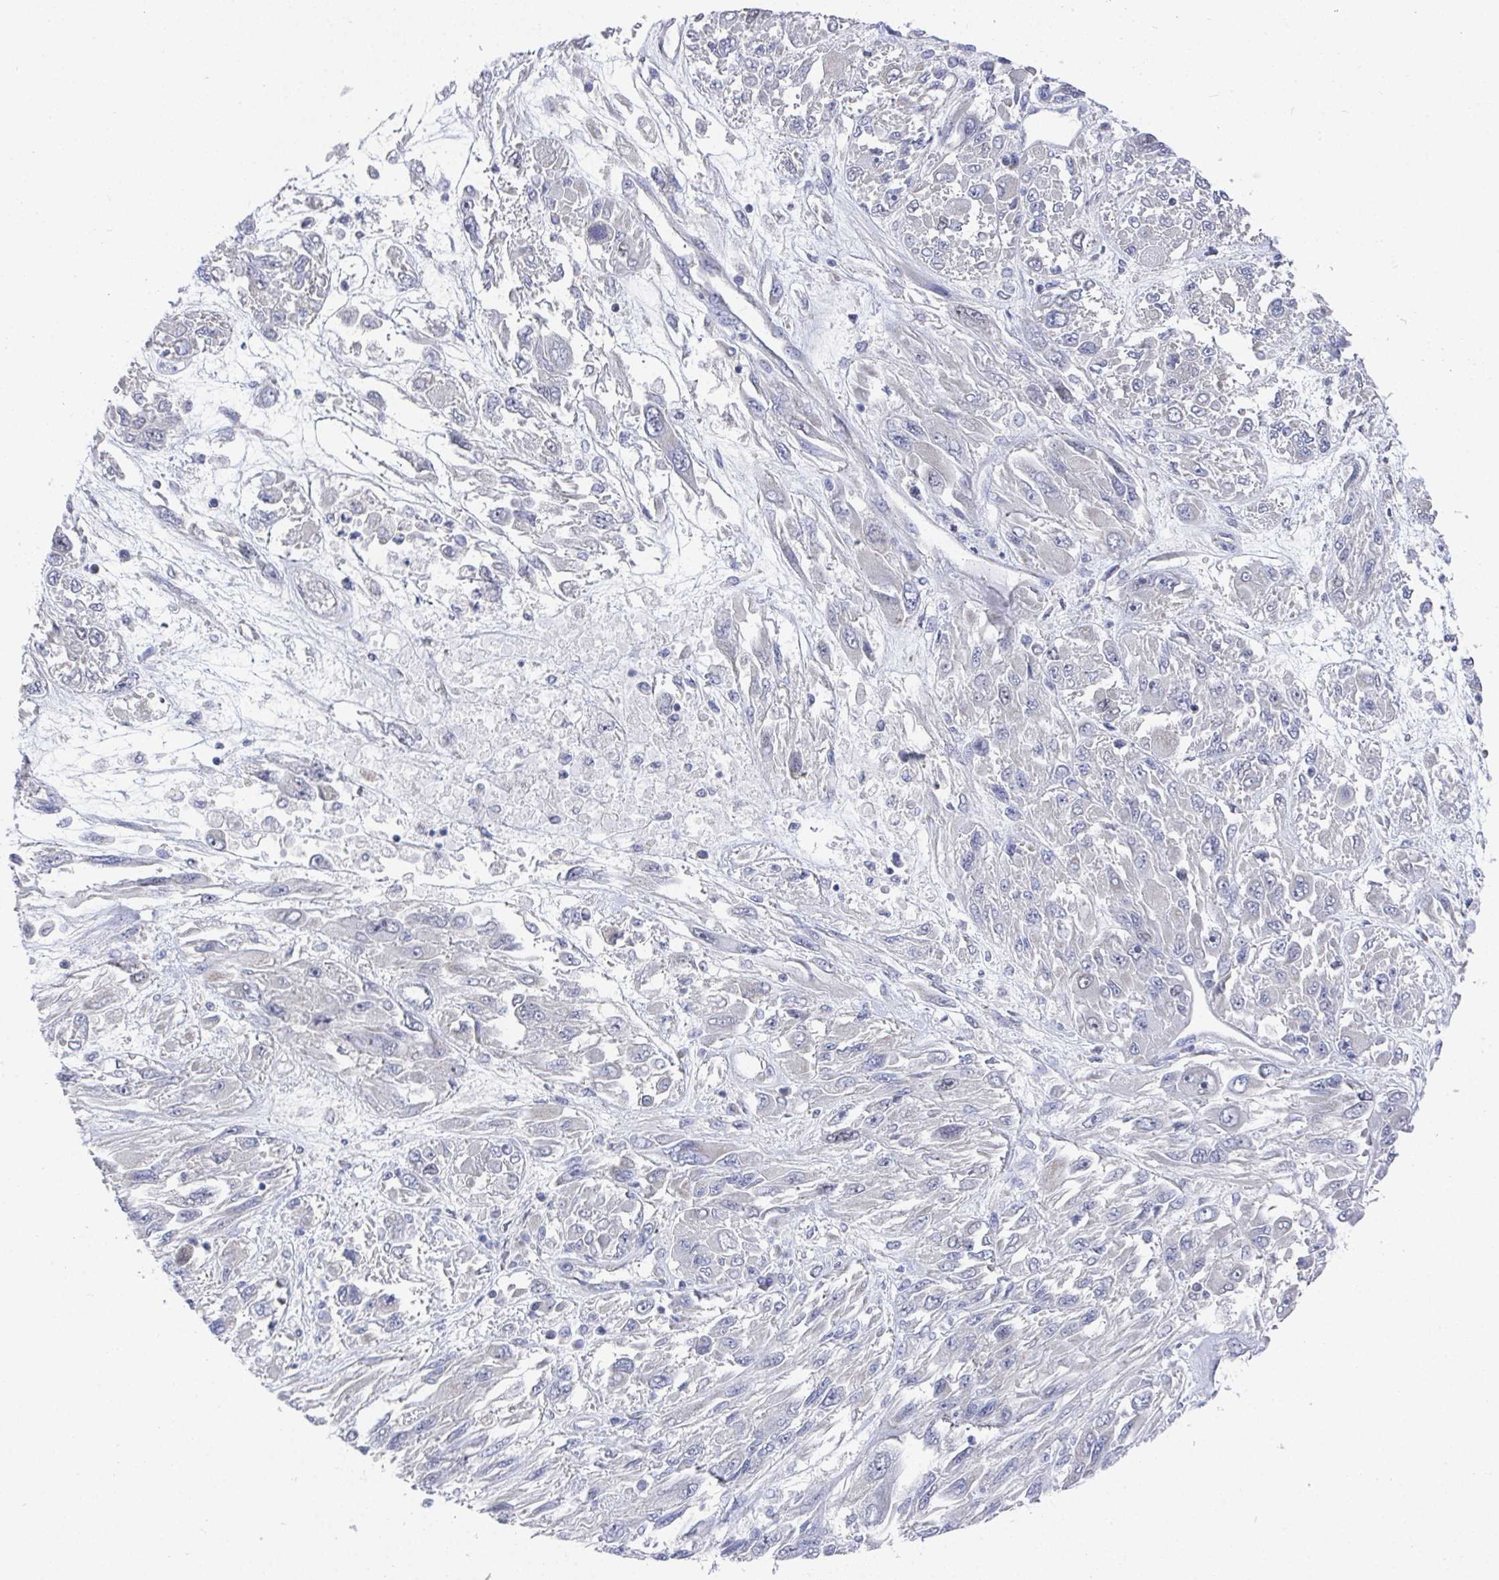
{"staining": {"intensity": "negative", "quantity": "none", "location": "none"}, "tissue": "melanoma", "cell_type": "Tumor cells", "image_type": "cancer", "snomed": [{"axis": "morphology", "description": "Malignant melanoma, NOS"}, {"axis": "topography", "description": "Skin"}], "caption": "DAB (3,3'-diaminobenzidine) immunohistochemical staining of human malignant melanoma displays no significant staining in tumor cells.", "gene": "ATP5F1C", "patient": {"sex": "female", "age": 91}}